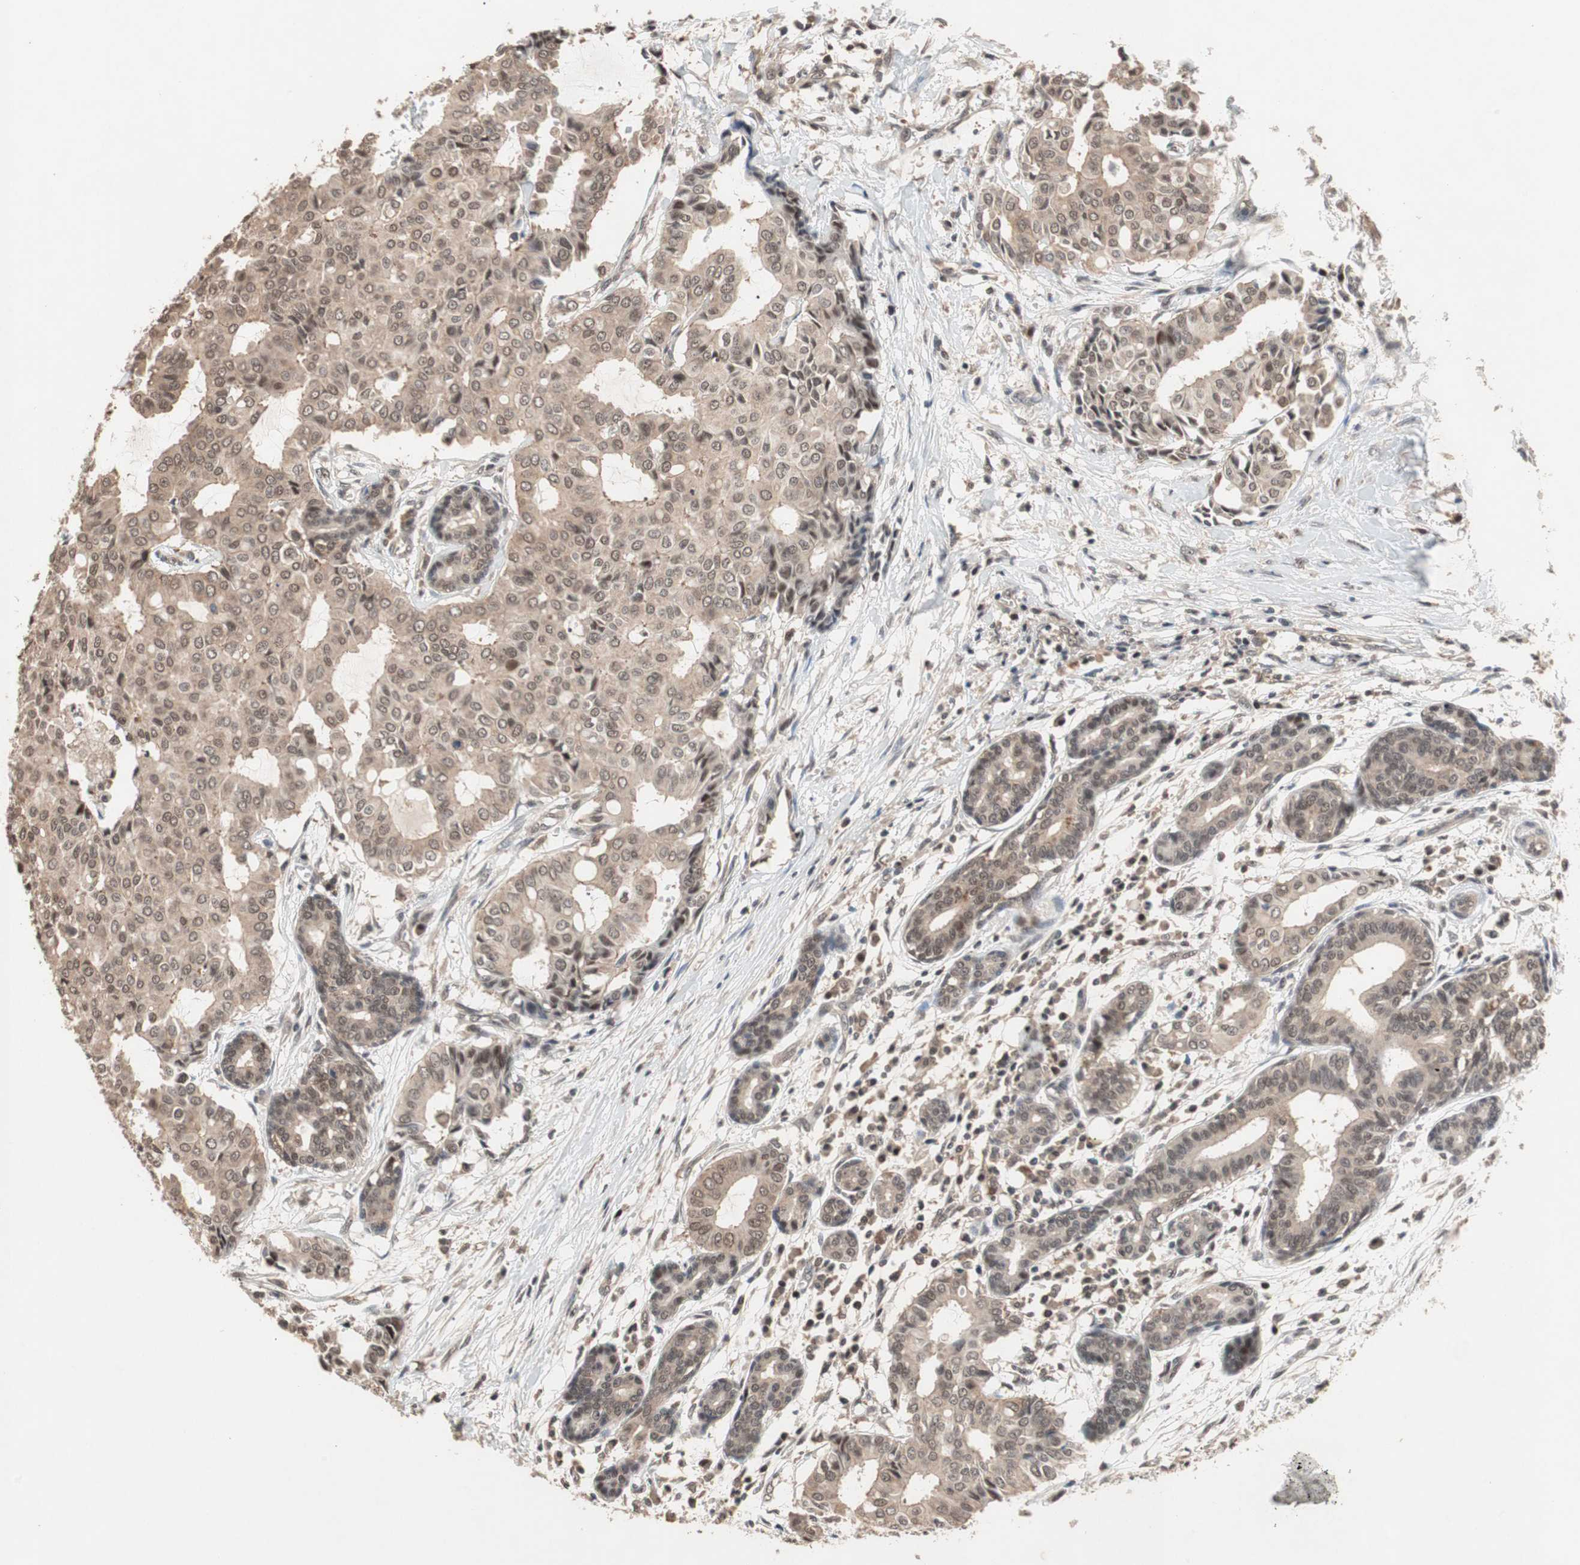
{"staining": {"intensity": "moderate", "quantity": ">75%", "location": "cytoplasmic/membranous,nuclear"}, "tissue": "head and neck cancer", "cell_type": "Tumor cells", "image_type": "cancer", "snomed": [{"axis": "morphology", "description": "Adenocarcinoma, NOS"}, {"axis": "topography", "description": "Salivary gland"}, {"axis": "topography", "description": "Head-Neck"}], "caption": "An image showing moderate cytoplasmic/membranous and nuclear staining in about >75% of tumor cells in adenocarcinoma (head and neck), as visualized by brown immunohistochemical staining.", "gene": "GART", "patient": {"sex": "female", "age": 59}}